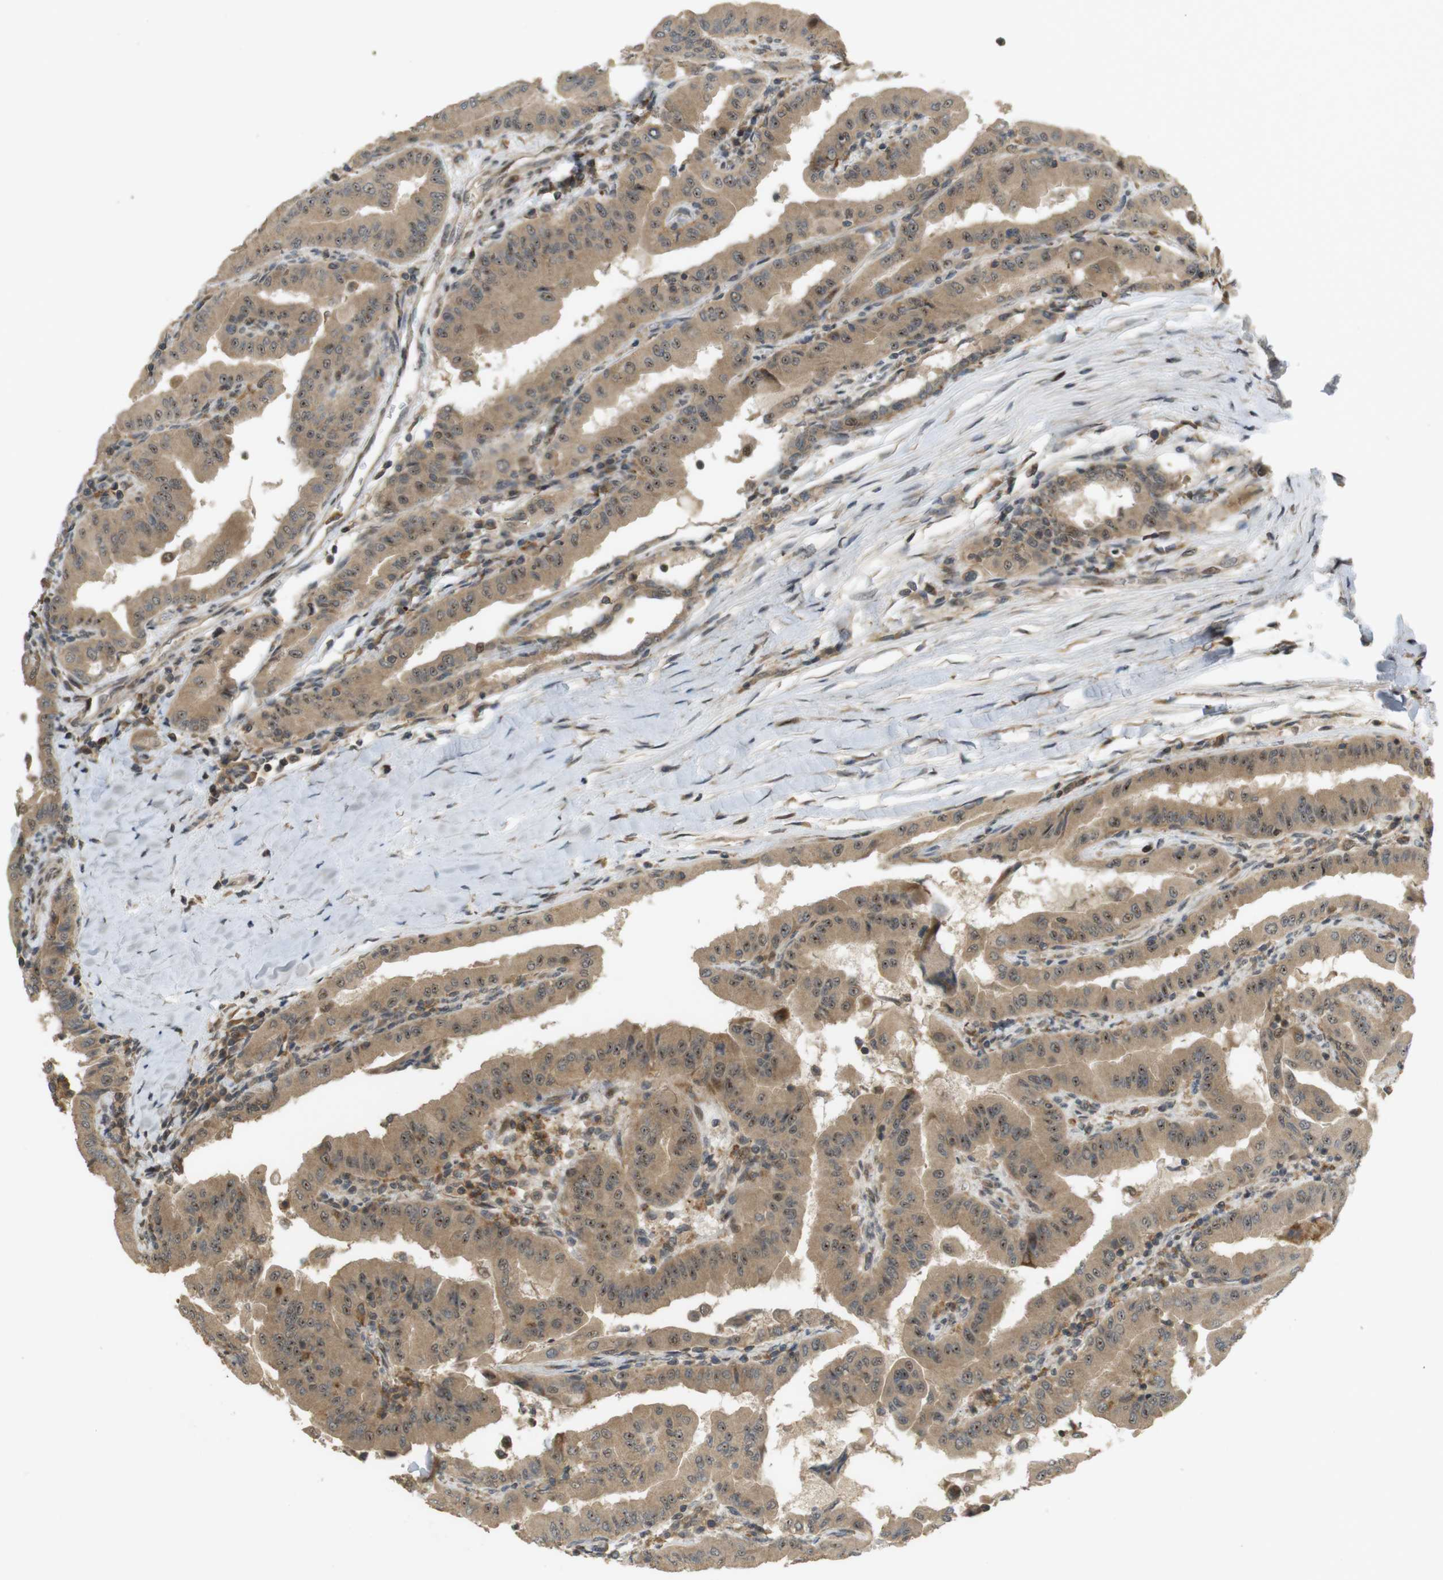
{"staining": {"intensity": "moderate", "quantity": ">75%", "location": "cytoplasmic/membranous,nuclear"}, "tissue": "thyroid cancer", "cell_type": "Tumor cells", "image_type": "cancer", "snomed": [{"axis": "morphology", "description": "Papillary adenocarcinoma, NOS"}, {"axis": "topography", "description": "Thyroid gland"}], "caption": "Approximately >75% of tumor cells in human thyroid cancer (papillary adenocarcinoma) reveal moderate cytoplasmic/membranous and nuclear protein staining as visualized by brown immunohistochemical staining.", "gene": "TMX3", "patient": {"sex": "male", "age": 33}}